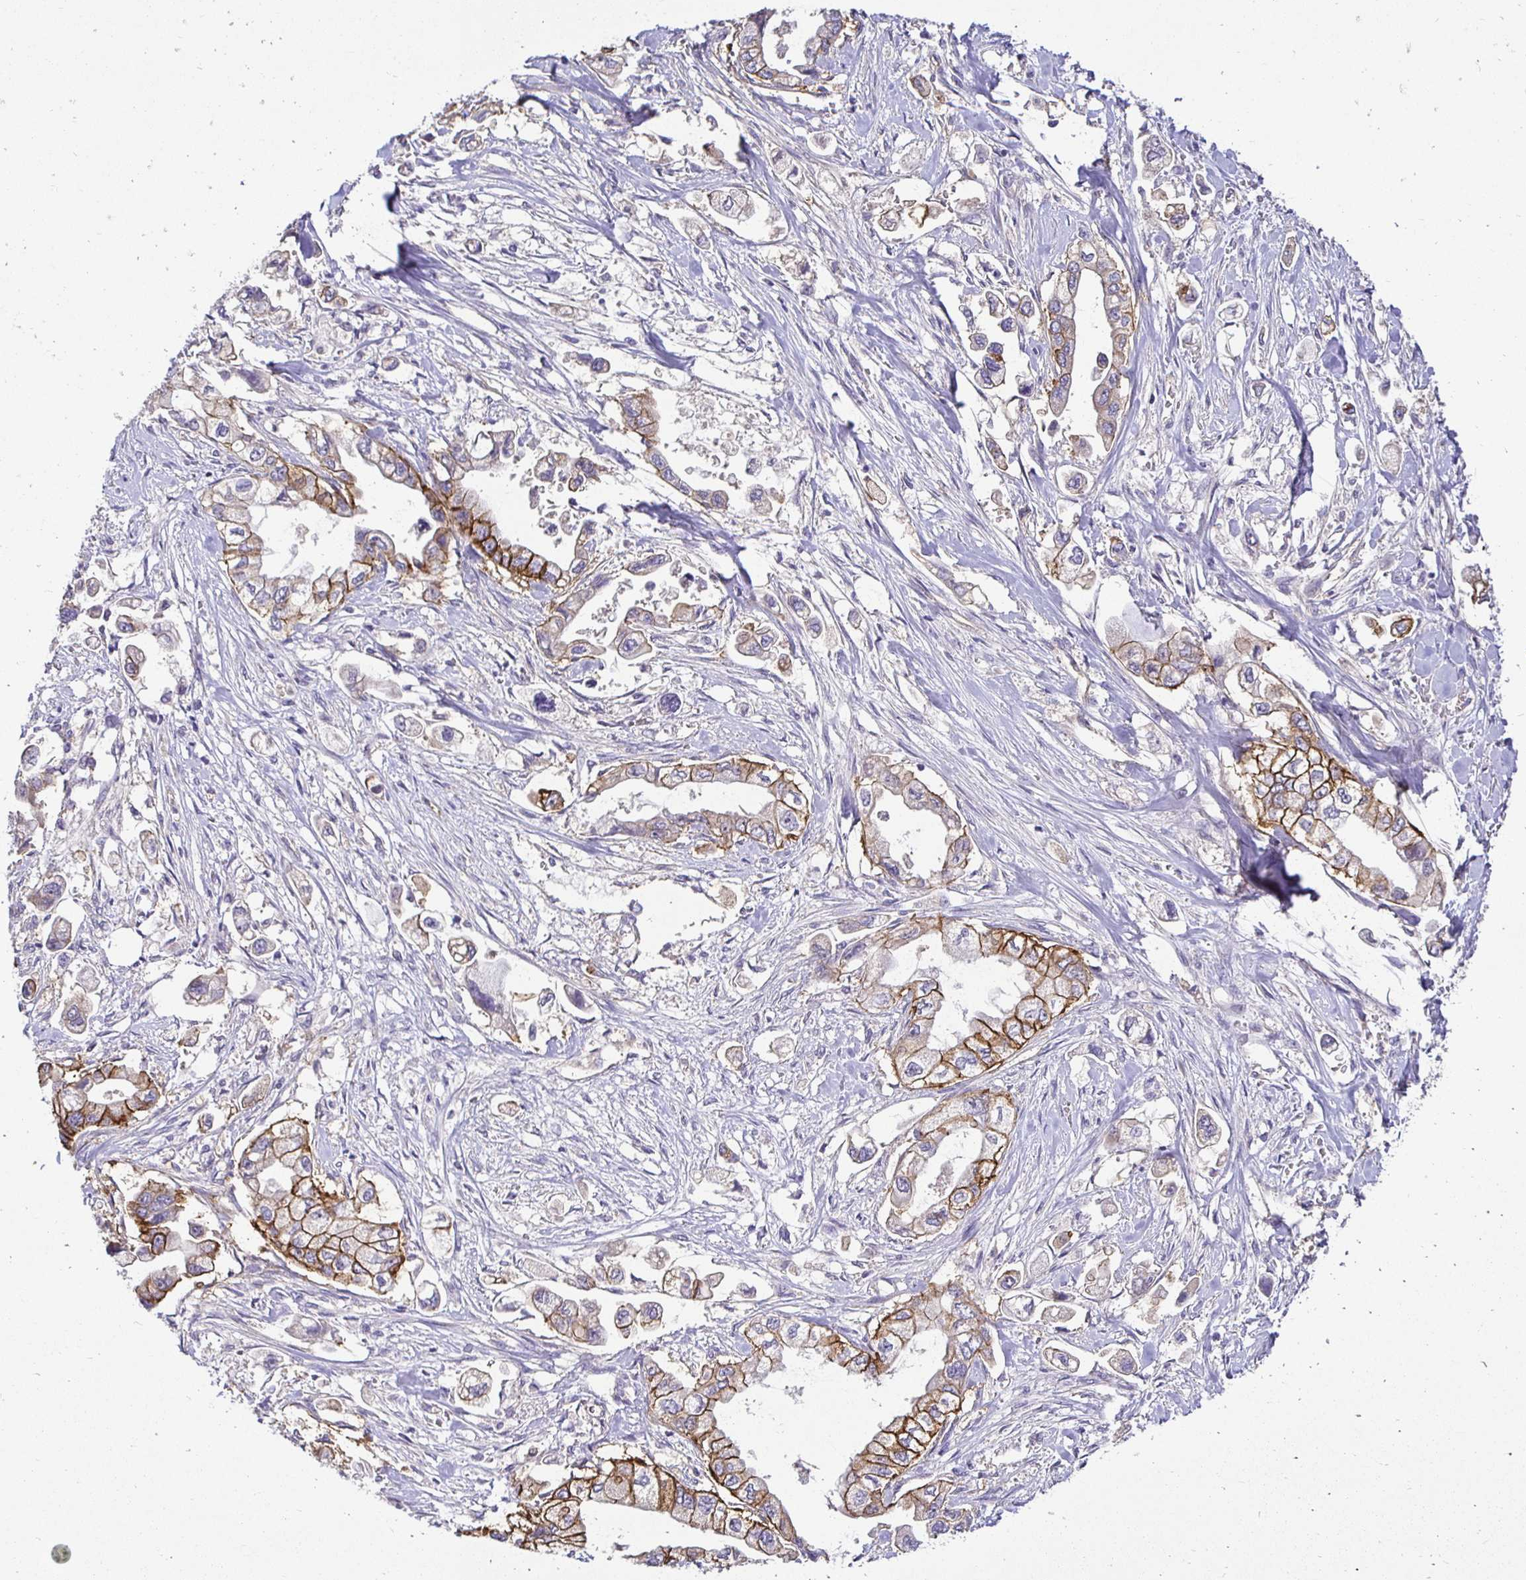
{"staining": {"intensity": "moderate", "quantity": "25%-75%", "location": "cytoplasmic/membranous"}, "tissue": "stomach cancer", "cell_type": "Tumor cells", "image_type": "cancer", "snomed": [{"axis": "morphology", "description": "Adenocarcinoma, NOS"}, {"axis": "topography", "description": "Stomach"}], "caption": "Human stomach adenocarcinoma stained with a protein marker displays moderate staining in tumor cells.", "gene": "SLC9A1", "patient": {"sex": "male", "age": 62}}